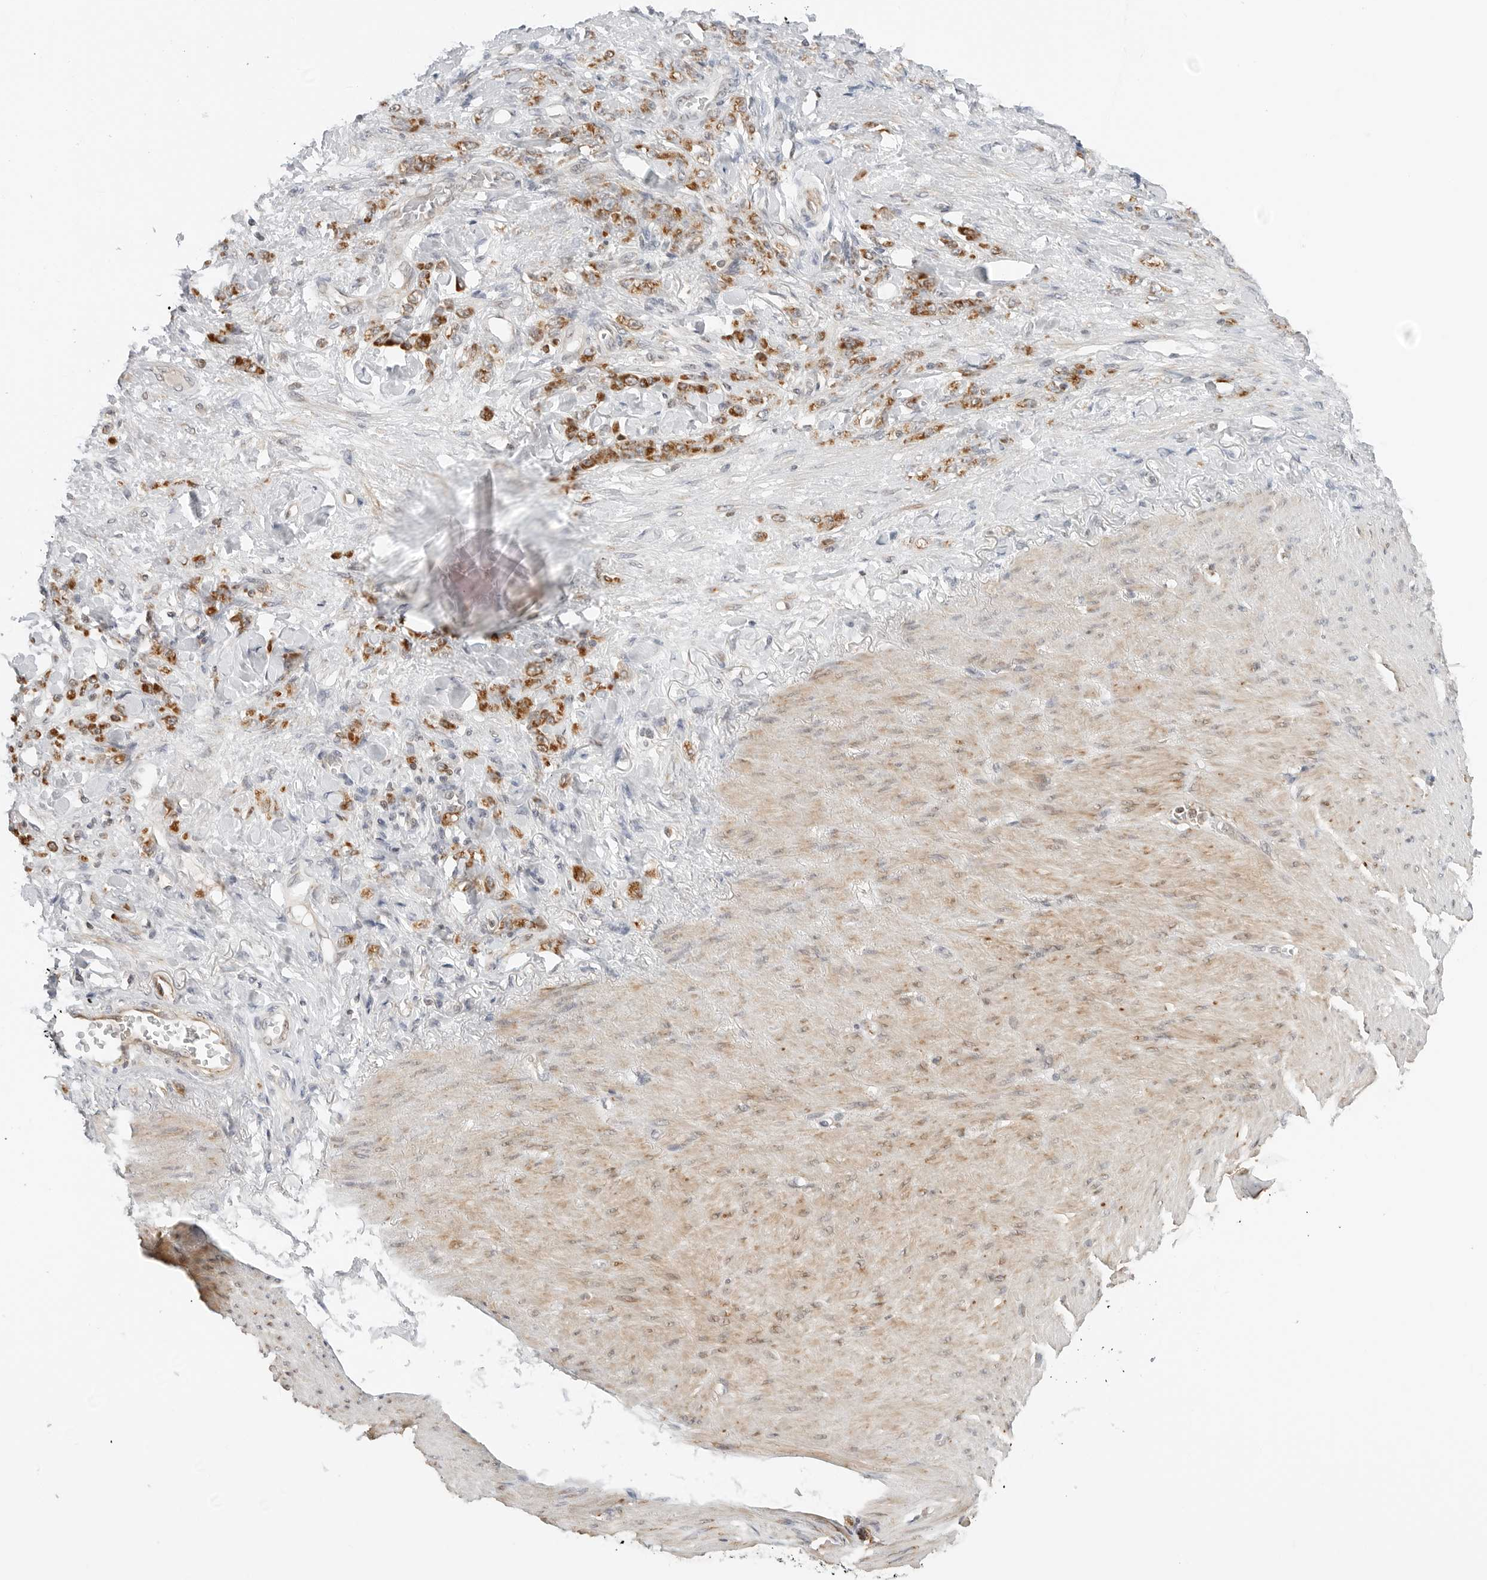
{"staining": {"intensity": "moderate", "quantity": ">75%", "location": "cytoplasmic/membranous"}, "tissue": "stomach cancer", "cell_type": "Tumor cells", "image_type": "cancer", "snomed": [{"axis": "morphology", "description": "Normal tissue, NOS"}, {"axis": "morphology", "description": "Adenocarcinoma, NOS"}, {"axis": "topography", "description": "Stomach"}], "caption": "A high-resolution photomicrograph shows IHC staining of adenocarcinoma (stomach), which demonstrates moderate cytoplasmic/membranous staining in about >75% of tumor cells. The protein of interest is stained brown, and the nuclei are stained in blue (DAB (3,3'-diaminobenzidine) IHC with brightfield microscopy, high magnification).", "gene": "DYRK4", "patient": {"sex": "male", "age": 82}}